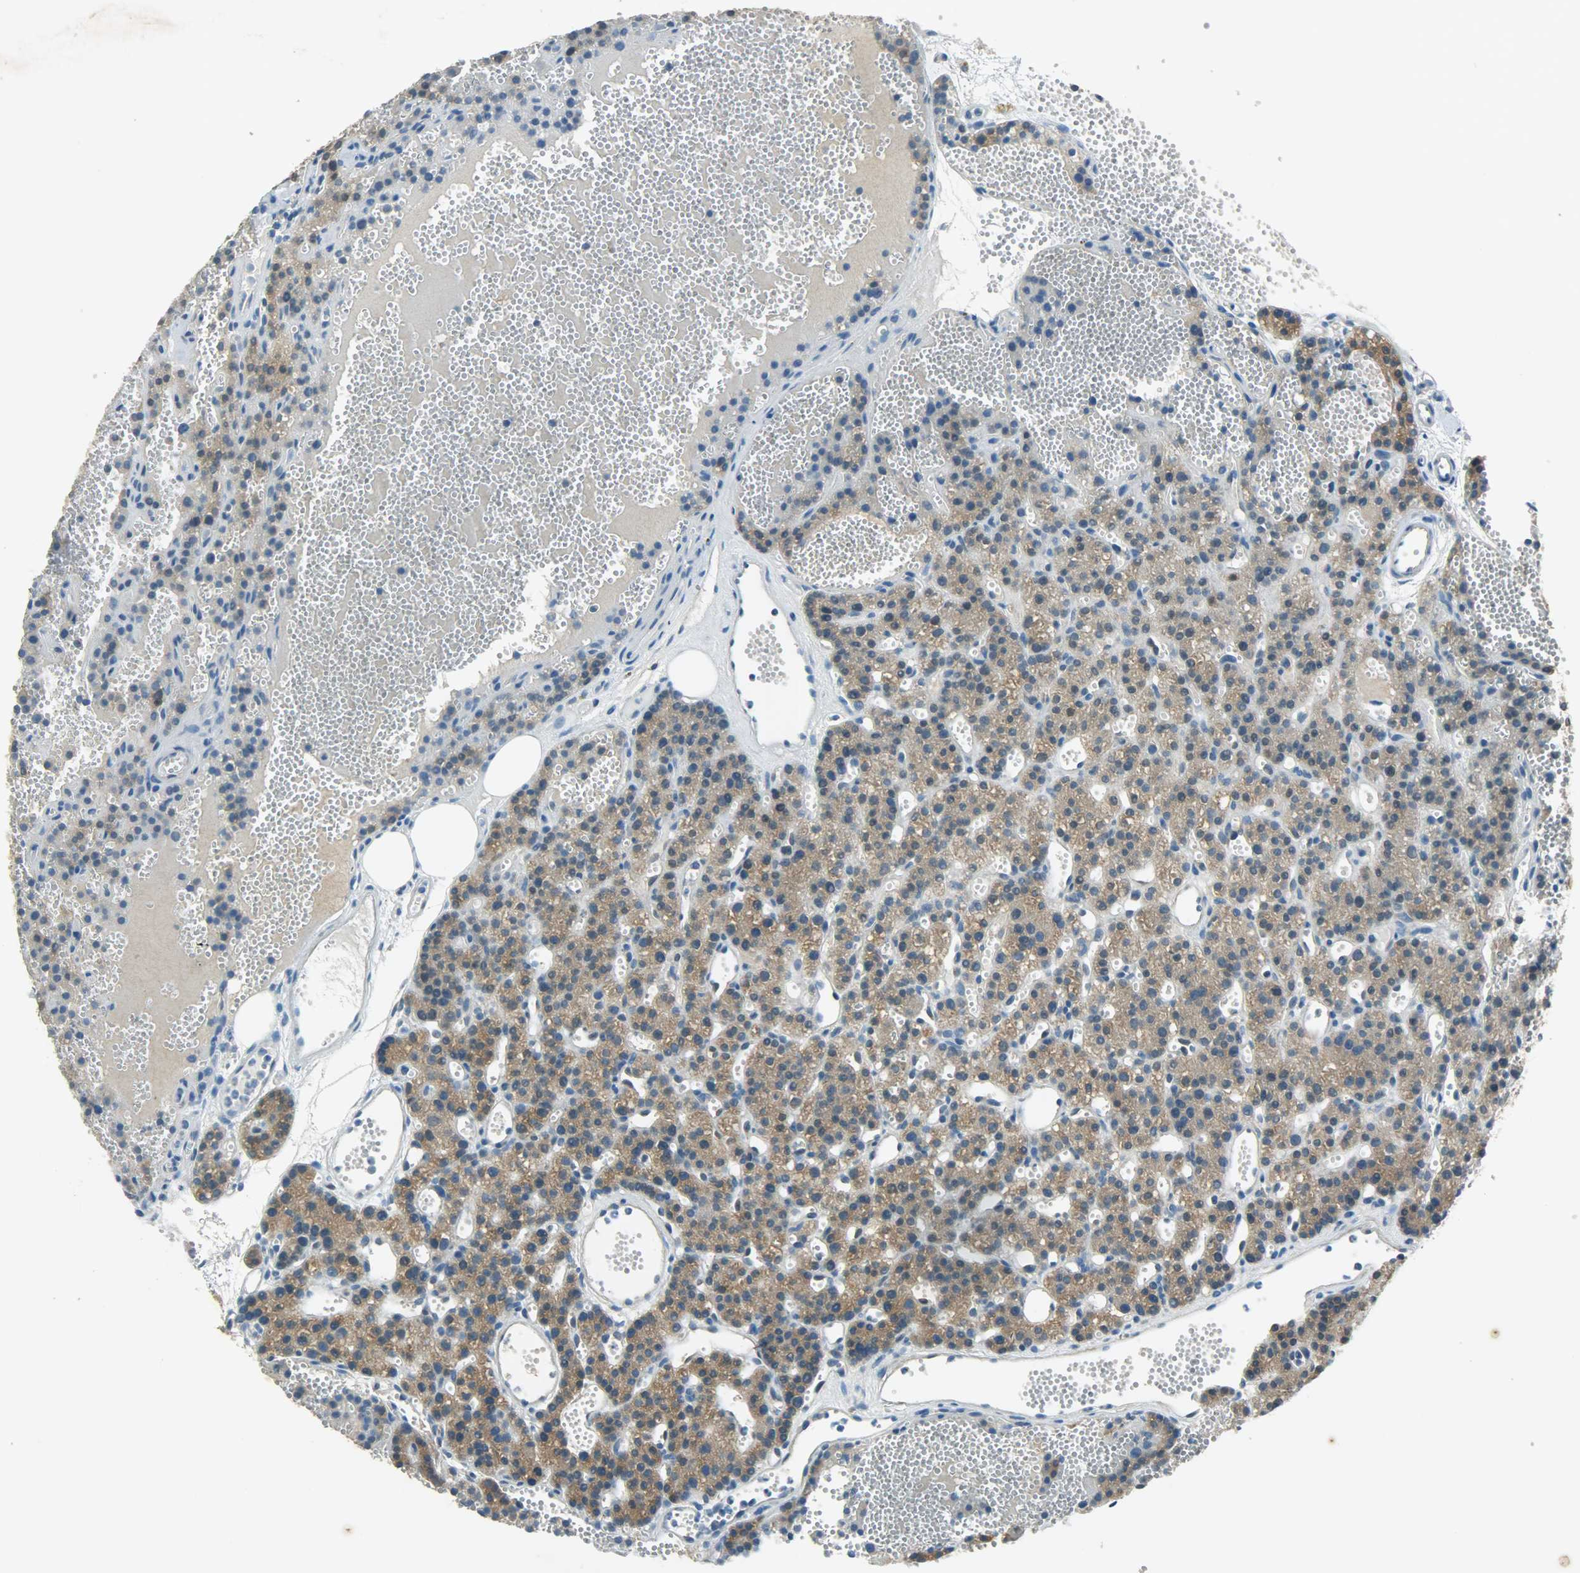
{"staining": {"intensity": "moderate", "quantity": ">75%", "location": "cytoplasmic/membranous"}, "tissue": "parathyroid gland", "cell_type": "Glandular cells", "image_type": "normal", "snomed": [{"axis": "morphology", "description": "Normal tissue, NOS"}, {"axis": "topography", "description": "Parathyroid gland"}], "caption": "DAB immunohistochemical staining of unremarkable human parathyroid gland exhibits moderate cytoplasmic/membranous protein expression in approximately >75% of glandular cells. Ihc stains the protein of interest in brown and the nuclei are stained blue.", "gene": "TSC22D2", "patient": {"sex": "male", "age": 25}}